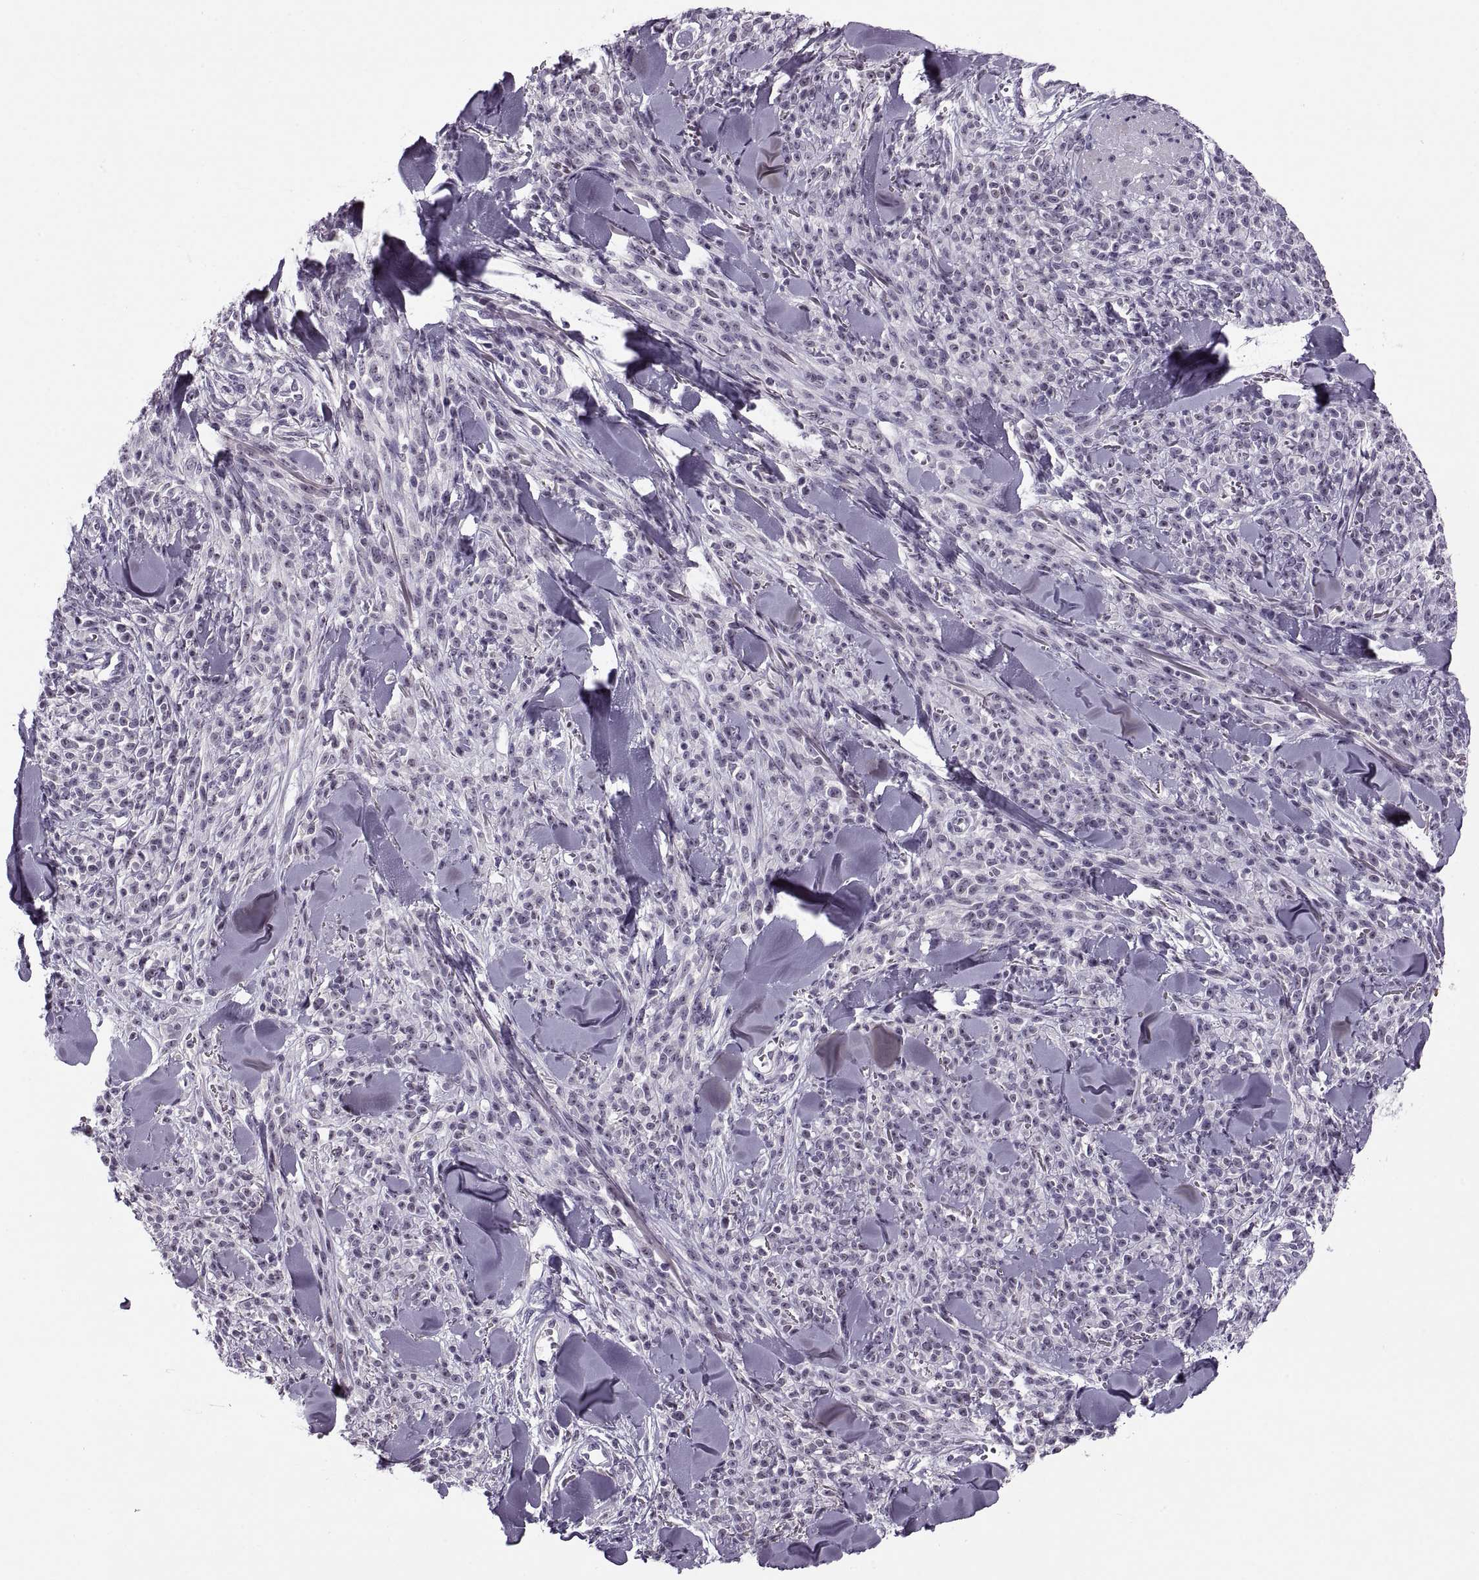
{"staining": {"intensity": "negative", "quantity": "none", "location": "none"}, "tissue": "melanoma", "cell_type": "Tumor cells", "image_type": "cancer", "snomed": [{"axis": "morphology", "description": "Malignant melanoma, NOS"}, {"axis": "topography", "description": "Skin"}, {"axis": "topography", "description": "Skin of trunk"}], "caption": "This histopathology image is of malignant melanoma stained with immunohistochemistry to label a protein in brown with the nuclei are counter-stained blue. There is no positivity in tumor cells.", "gene": "MAGEB1", "patient": {"sex": "male", "age": 74}}